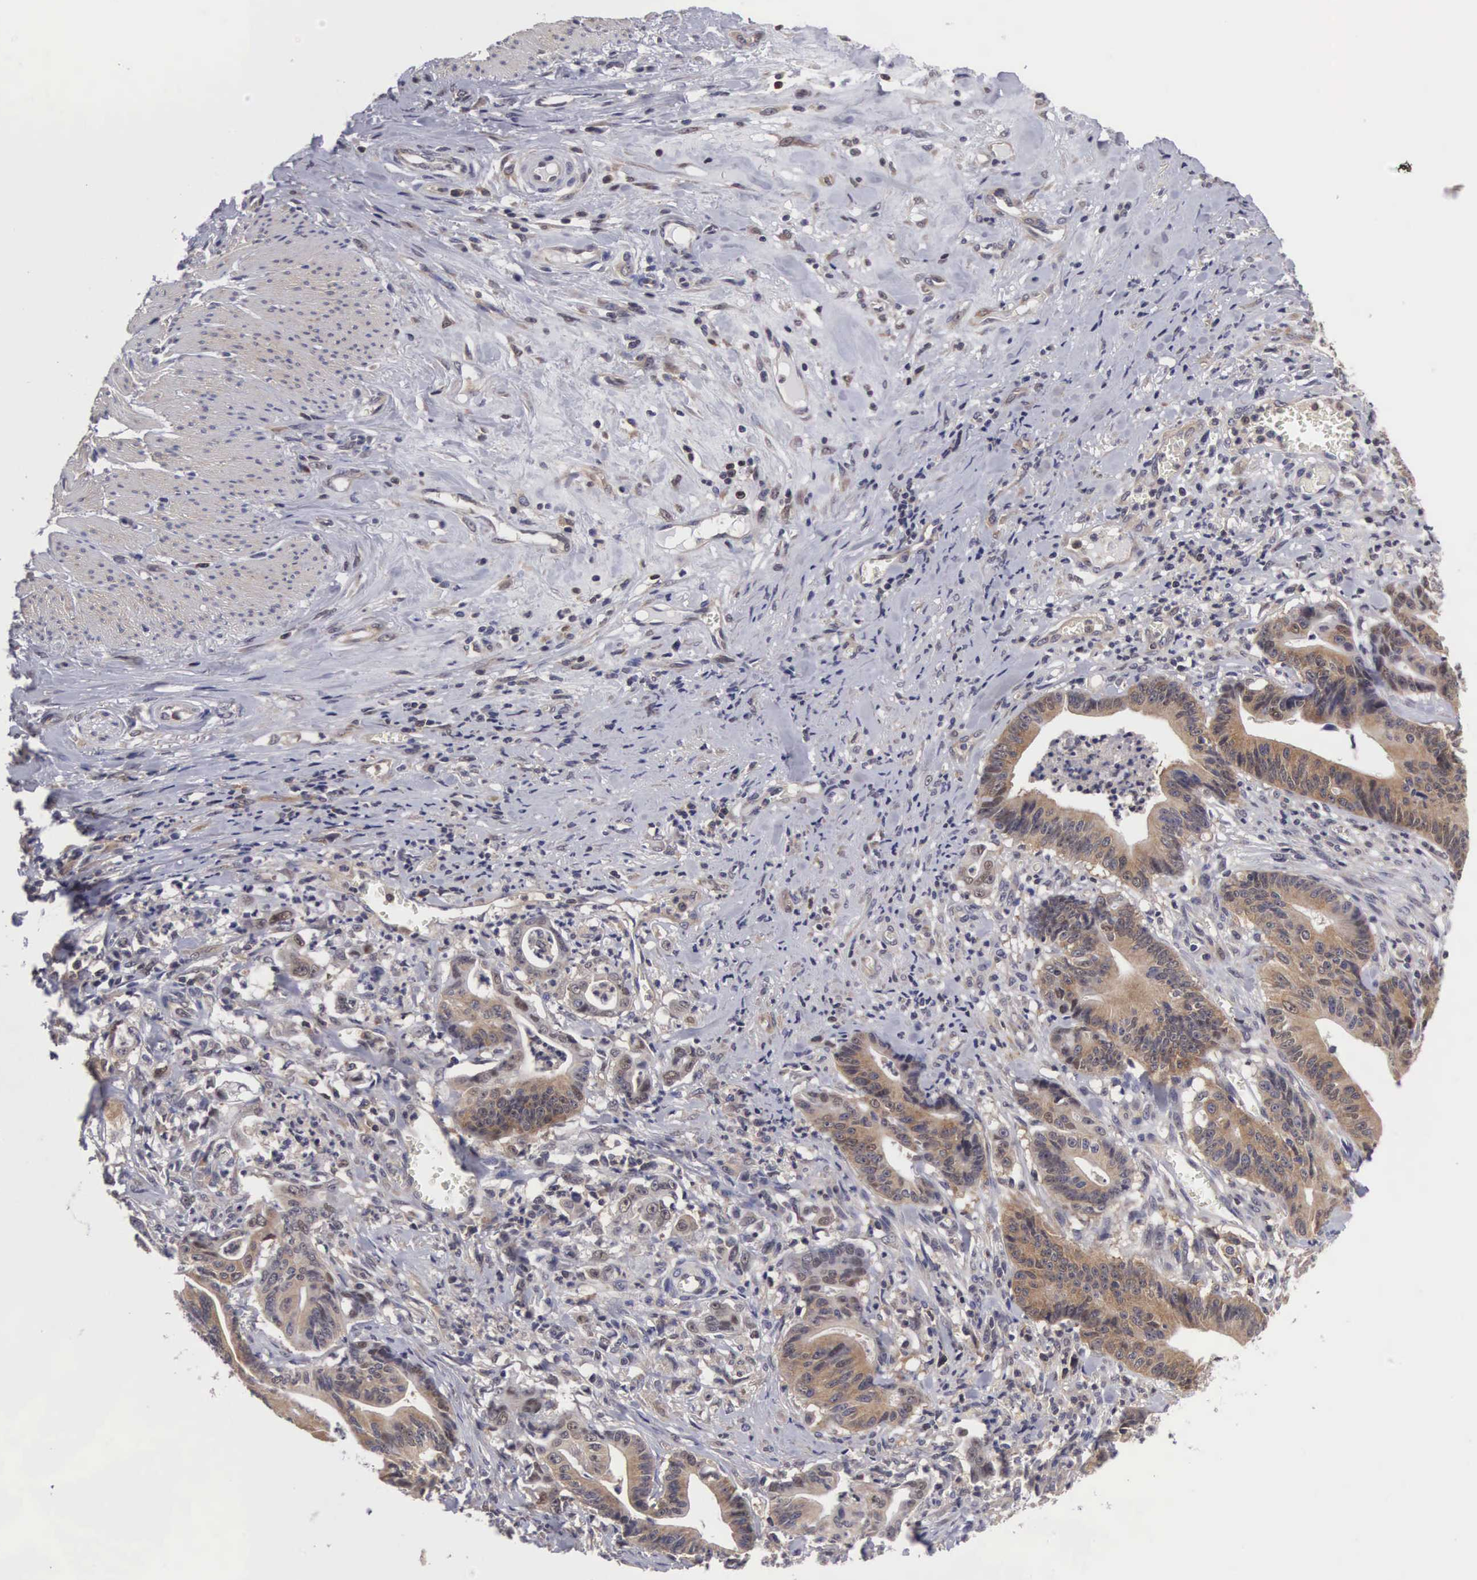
{"staining": {"intensity": "moderate", "quantity": "25%-75%", "location": "cytoplasmic/membranous"}, "tissue": "stomach cancer", "cell_type": "Tumor cells", "image_type": "cancer", "snomed": [{"axis": "morphology", "description": "Adenocarcinoma, NOS"}, {"axis": "topography", "description": "Stomach, lower"}], "caption": "DAB immunohistochemical staining of stomach cancer (adenocarcinoma) demonstrates moderate cytoplasmic/membranous protein positivity in approximately 25%-75% of tumor cells.", "gene": "ADSL", "patient": {"sex": "female", "age": 86}}